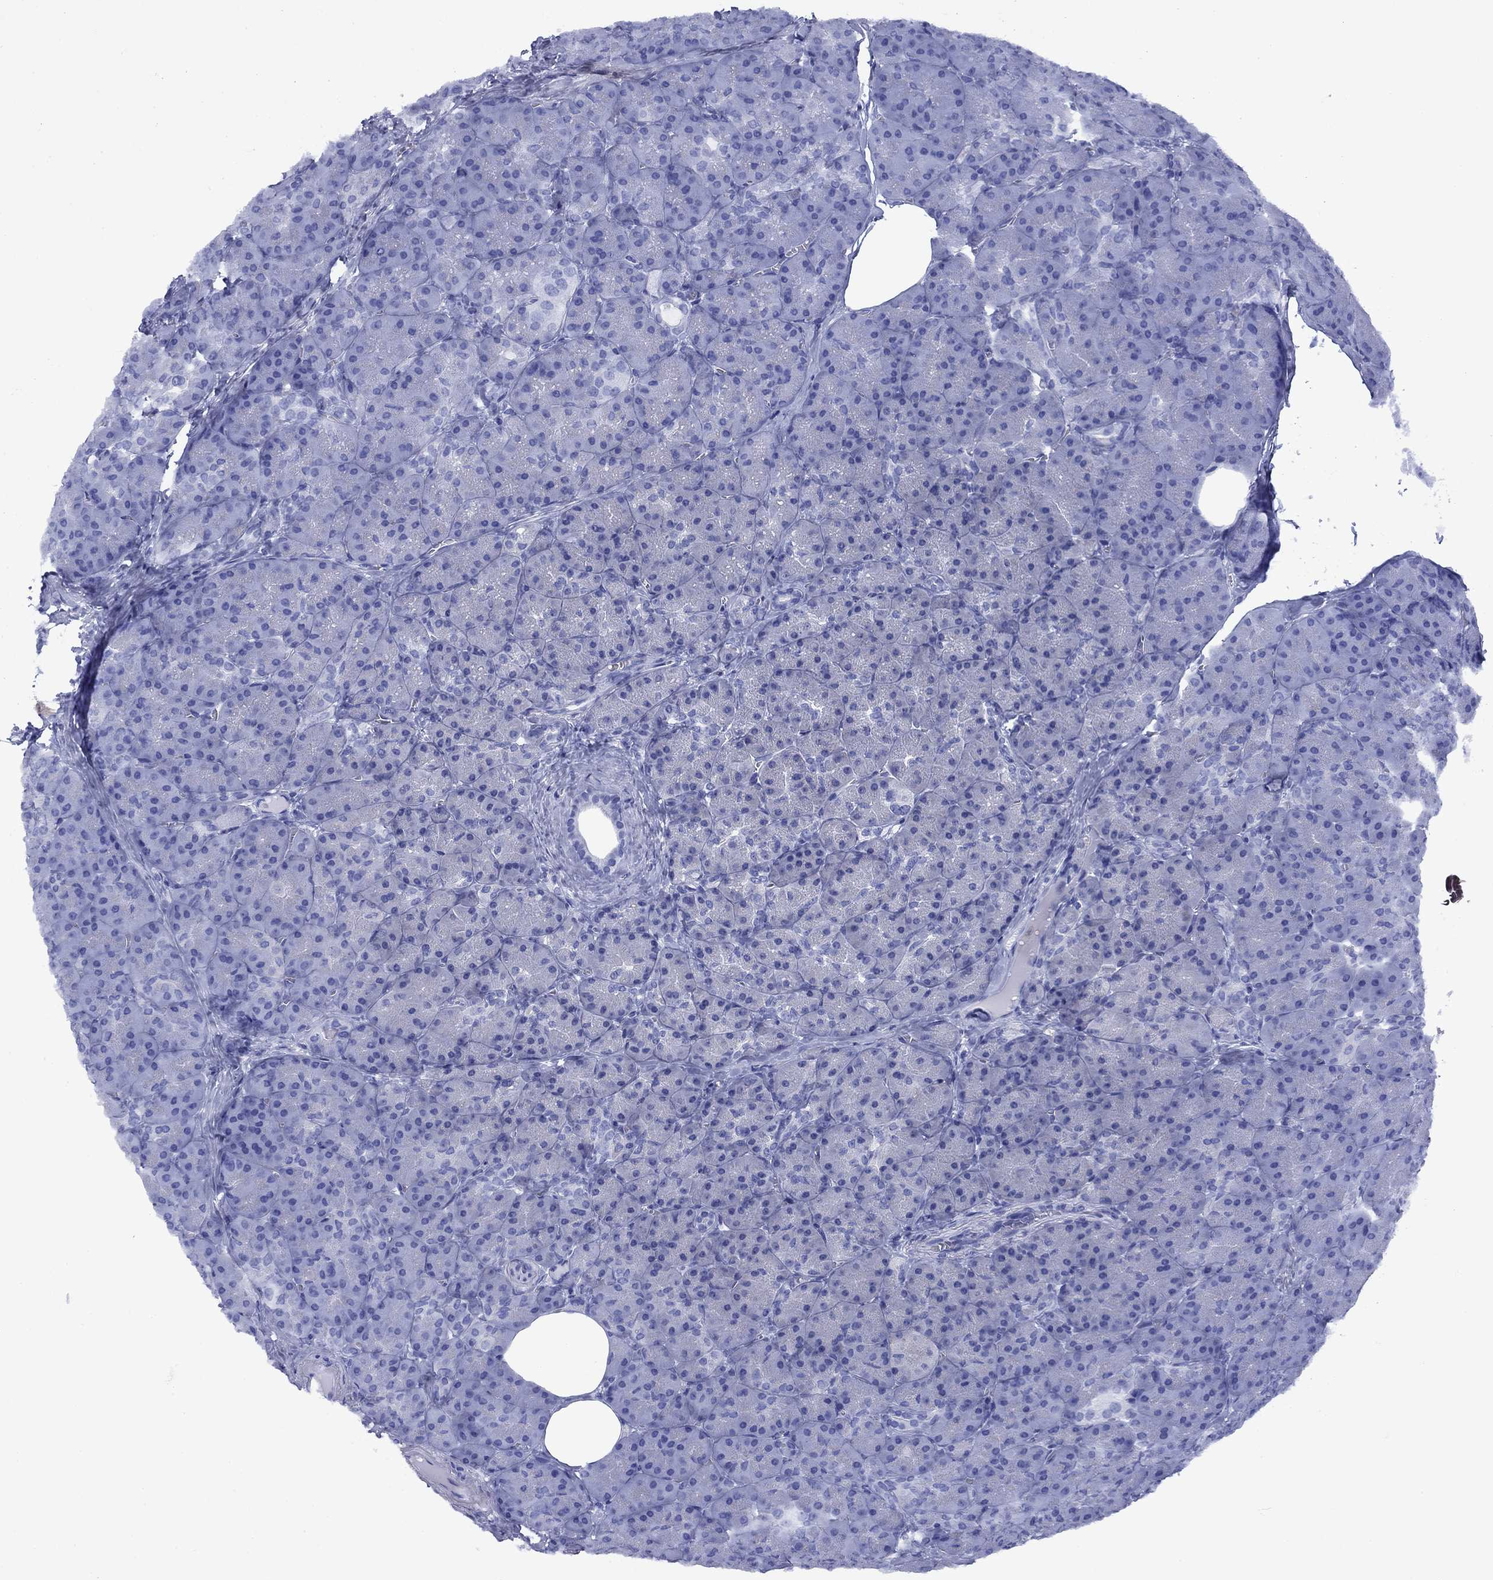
{"staining": {"intensity": "negative", "quantity": "none", "location": "none"}, "tissue": "pancreas", "cell_type": "Exocrine glandular cells", "image_type": "normal", "snomed": [{"axis": "morphology", "description": "Normal tissue, NOS"}, {"axis": "topography", "description": "Pancreas"}], "caption": "Exocrine glandular cells are negative for brown protein staining in normal pancreas. Nuclei are stained in blue.", "gene": "GIP", "patient": {"sex": "male", "age": 57}}